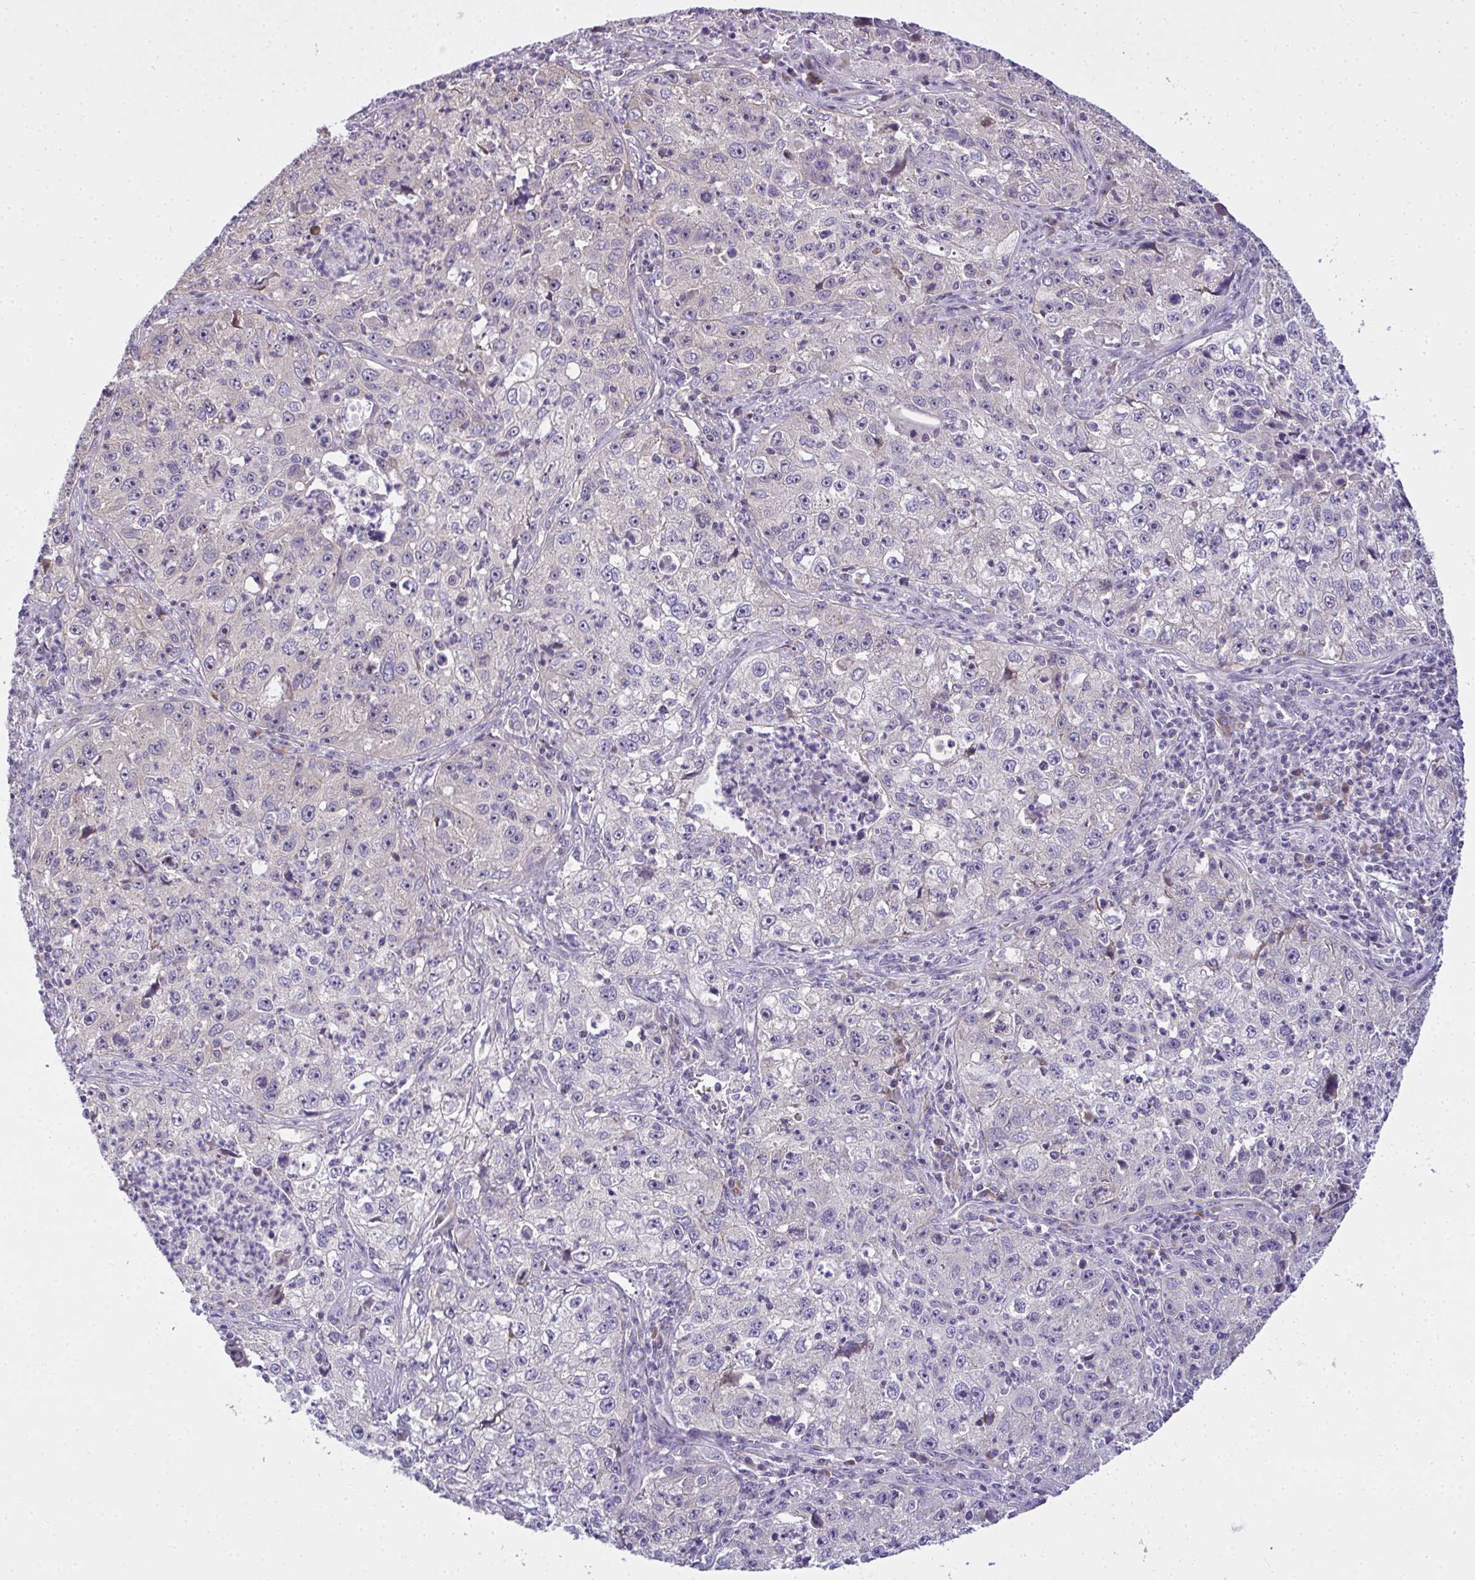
{"staining": {"intensity": "negative", "quantity": "none", "location": "none"}, "tissue": "lung cancer", "cell_type": "Tumor cells", "image_type": "cancer", "snomed": [{"axis": "morphology", "description": "Squamous cell carcinoma, NOS"}, {"axis": "topography", "description": "Lung"}], "caption": "The photomicrograph shows no significant expression in tumor cells of lung cancer. The staining is performed using DAB brown chromogen with nuclei counter-stained in using hematoxylin.", "gene": "NT5C1A", "patient": {"sex": "male", "age": 71}}